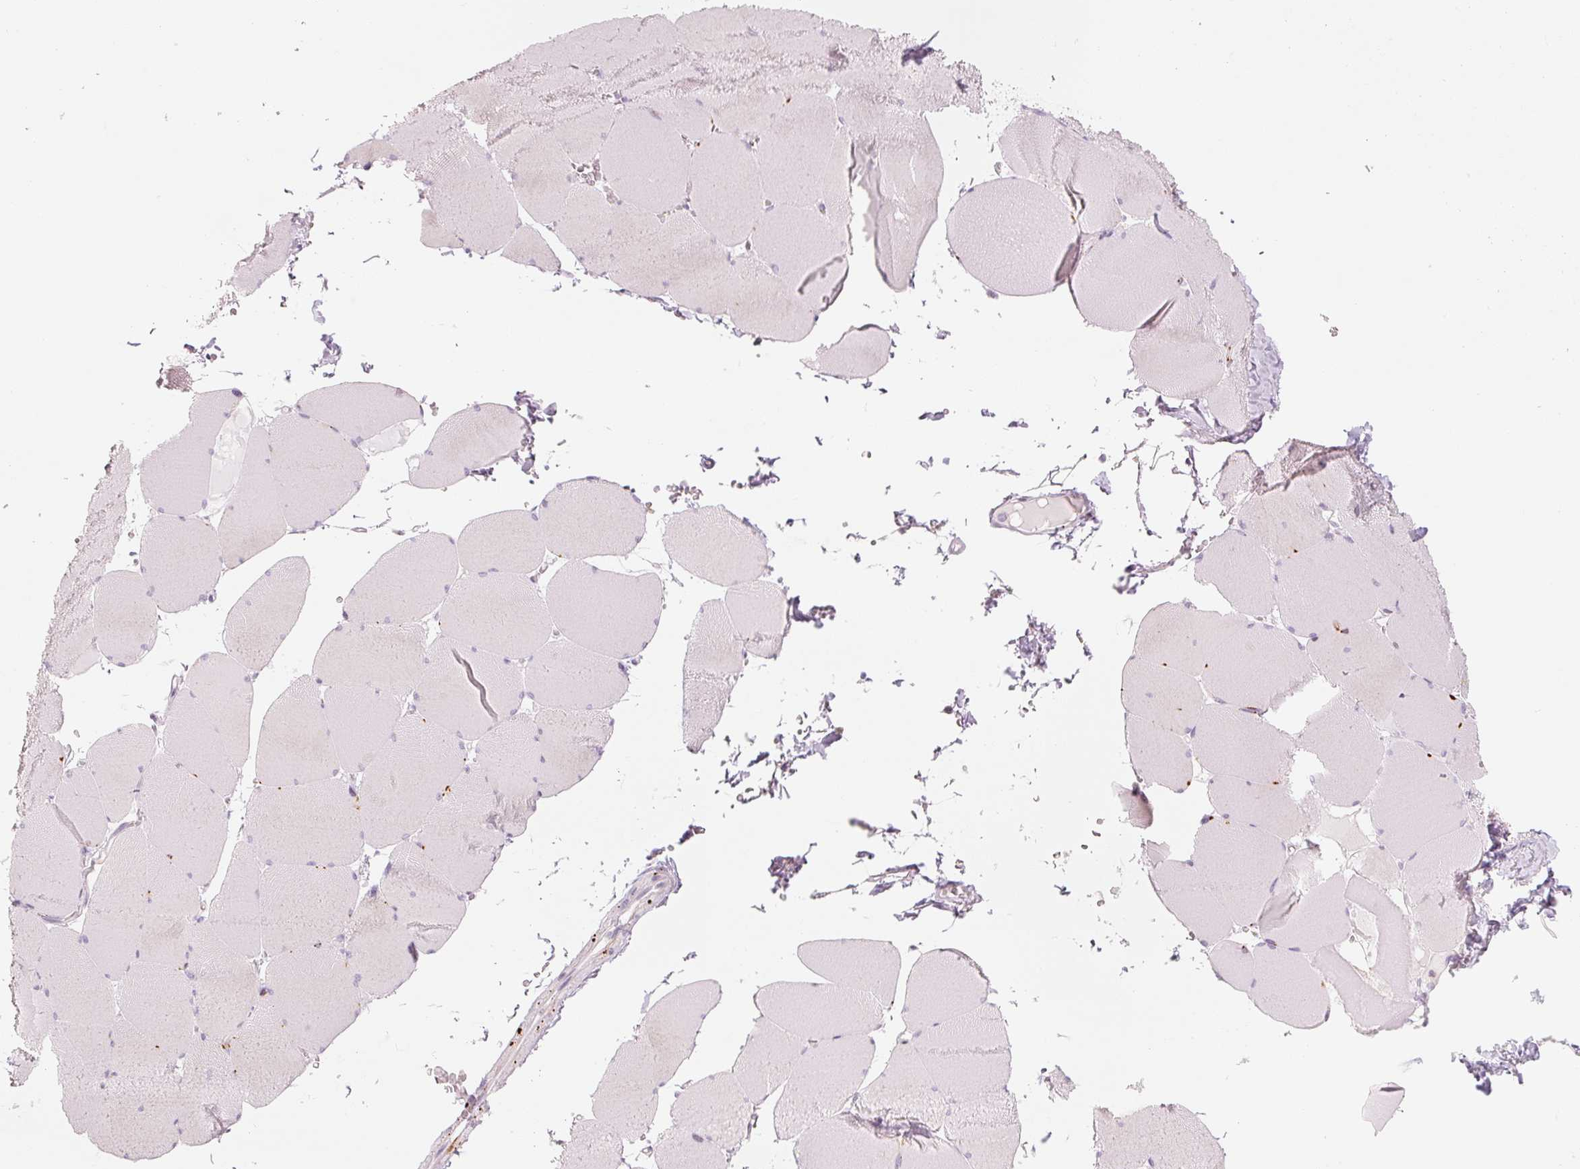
{"staining": {"intensity": "negative", "quantity": "none", "location": "none"}, "tissue": "skeletal muscle", "cell_type": "Myocytes", "image_type": "normal", "snomed": [{"axis": "morphology", "description": "Normal tissue, NOS"}, {"axis": "topography", "description": "Skeletal muscle"}, {"axis": "topography", "description": "Head-Neck"}], "caption": "IHC photomicrograph of unremarkable skeletal muscle: human skeletal muscle stained with DAB (3,3'-diaminobenzidine) reveals no significant protein expression in myocytes. (Stains: DAB (3,3'-diaminobenzidine) immunohistochemistry with hematoxylin counter stain, Microscopy: brightfield microscopy at high magnification).", "gene": "LECT2", "patient": {"sex": "male", "age": 66}}